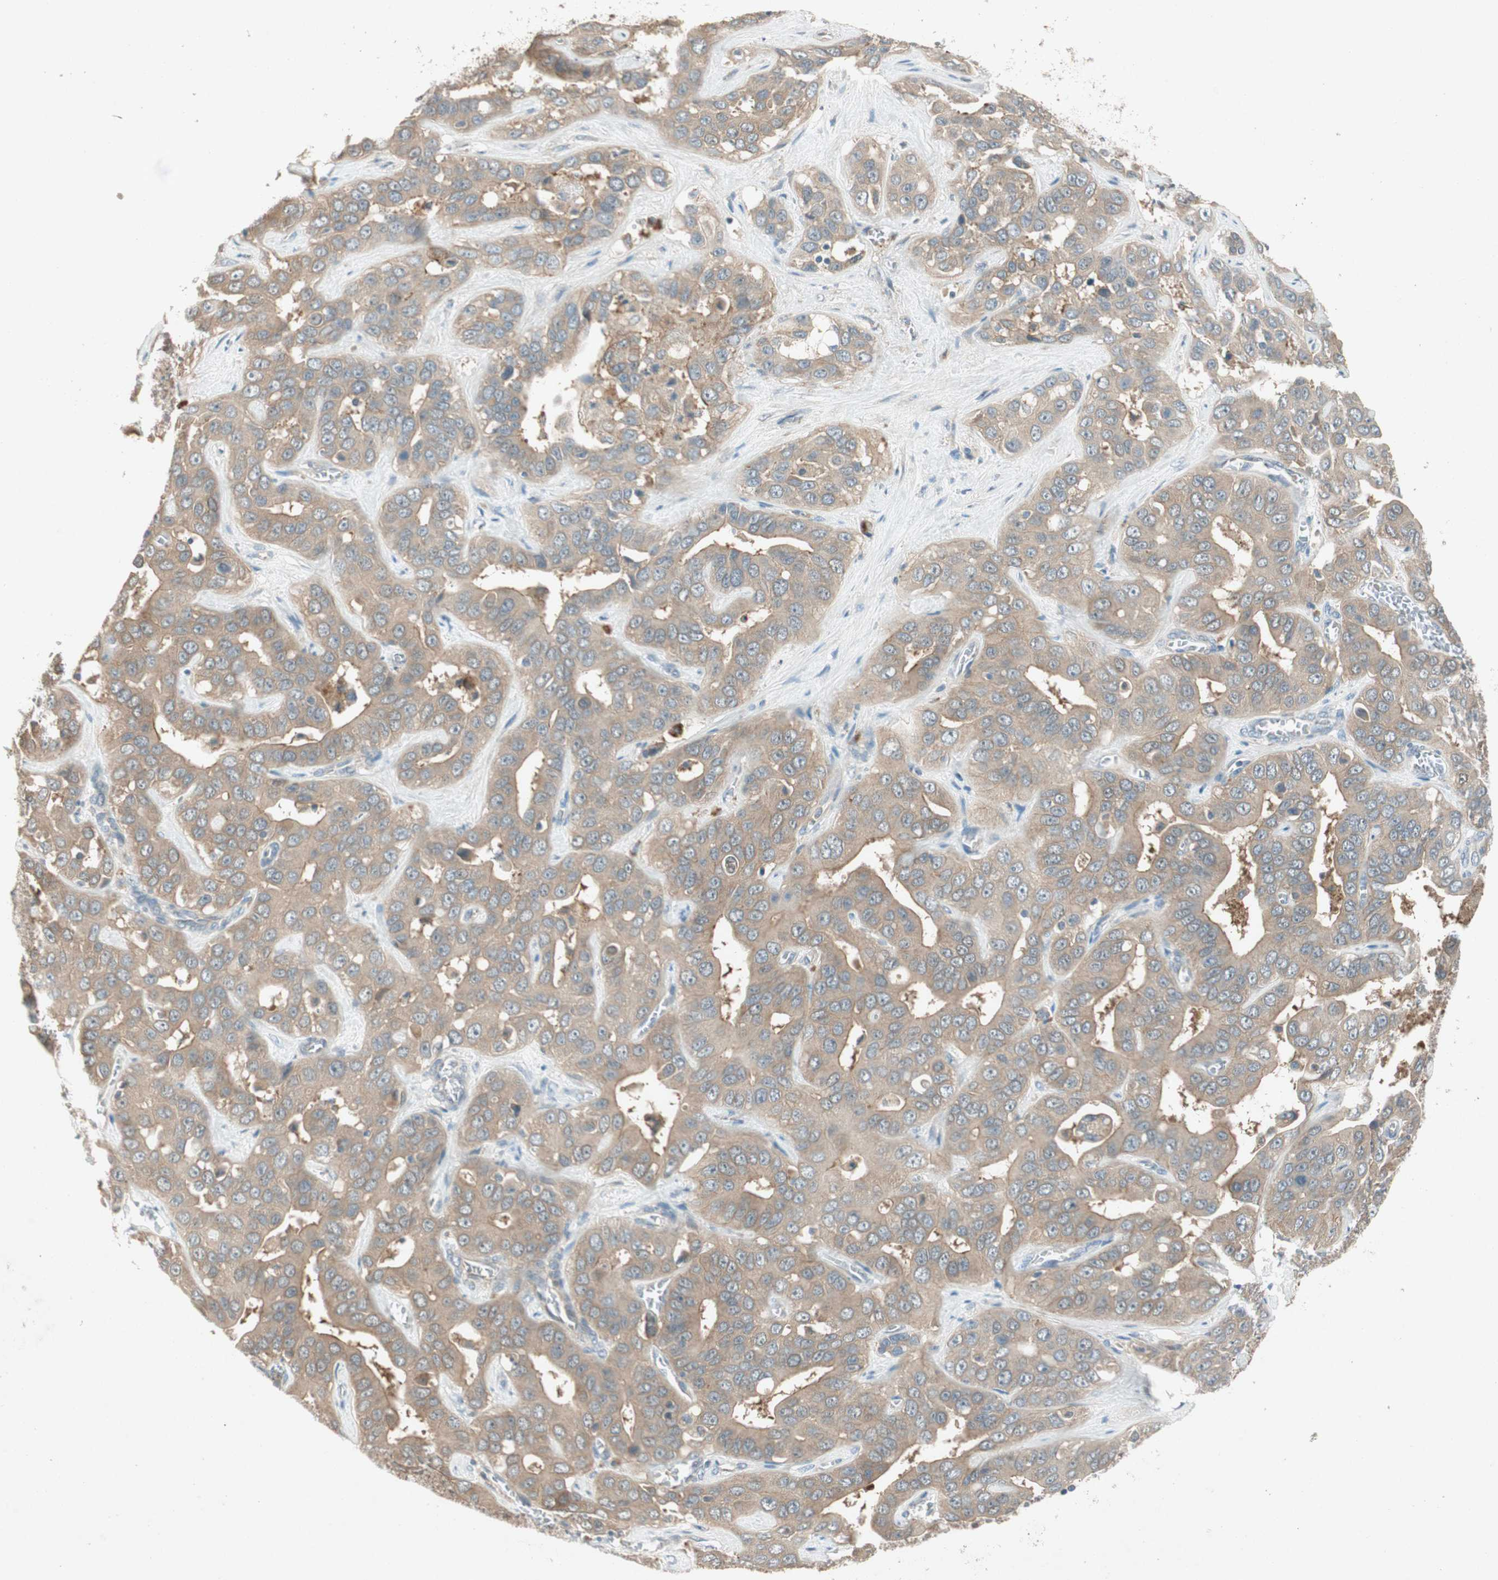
{"staining": {"intensity": "moderate", "quantity": ">75%", "location": "cytoplasmic/membranous"}, "tissue": "liver cancer", "cell_type": "Tumor cells", "image_type": "cancer", "snomed": [{"axis": "morphology", "description": "Cholangiocarcinoma"}, {"axis": "topography", "description": "Liver"}], "caption": "Immunohistochemical staining of human liver cancer (cholangiocarcinoma) displays moderate cytoplasmic/membranous protein staining in approximately >75% of tumor cells. Immunohistochemistry (ihc) stains the protein in brown and the nuclei are stained blue.", "gene": "NCLN", "patient": {"sex": "female", "age": 52}}